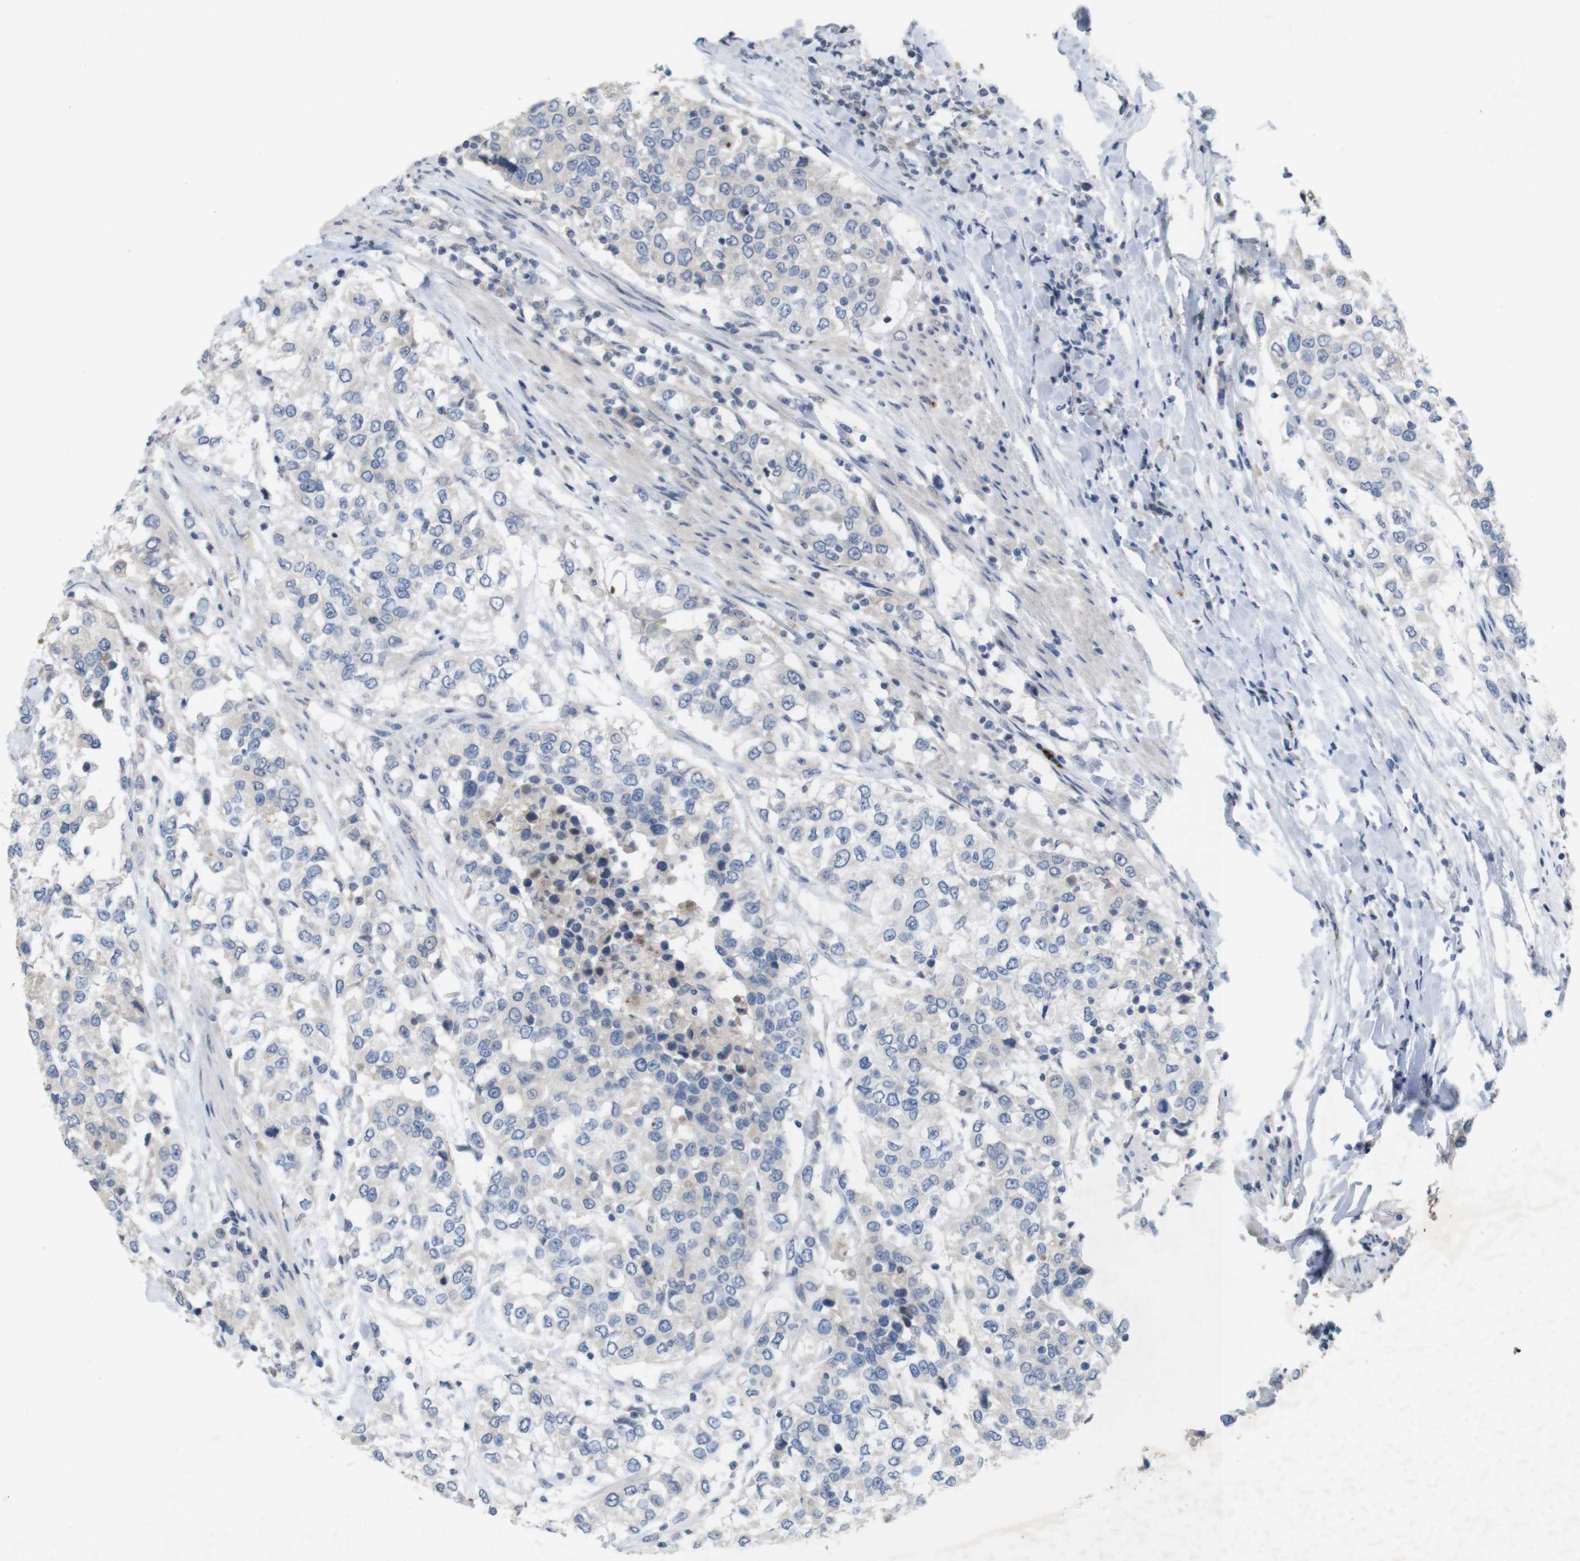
{"staining": {"intensity": "negative", "quantity": "none", "location": "none"}, "tissue": "urothelial cancer", "cell_type": "Tumor cells", "image_type": "cancer", "snomed": [{"axis": "morphology", "description": "Urothelial carcinoma, High grade"}, {"axis": "topography", "description": "Urinary bladder"}], "caption": "An immunohistochemistry histopathology image of urothelial cancer is shown. There is no staining in tumor cells of urothelial cancer.", "gene": "TSPAN14", "patient": {"sex": "female", "age": 56}}